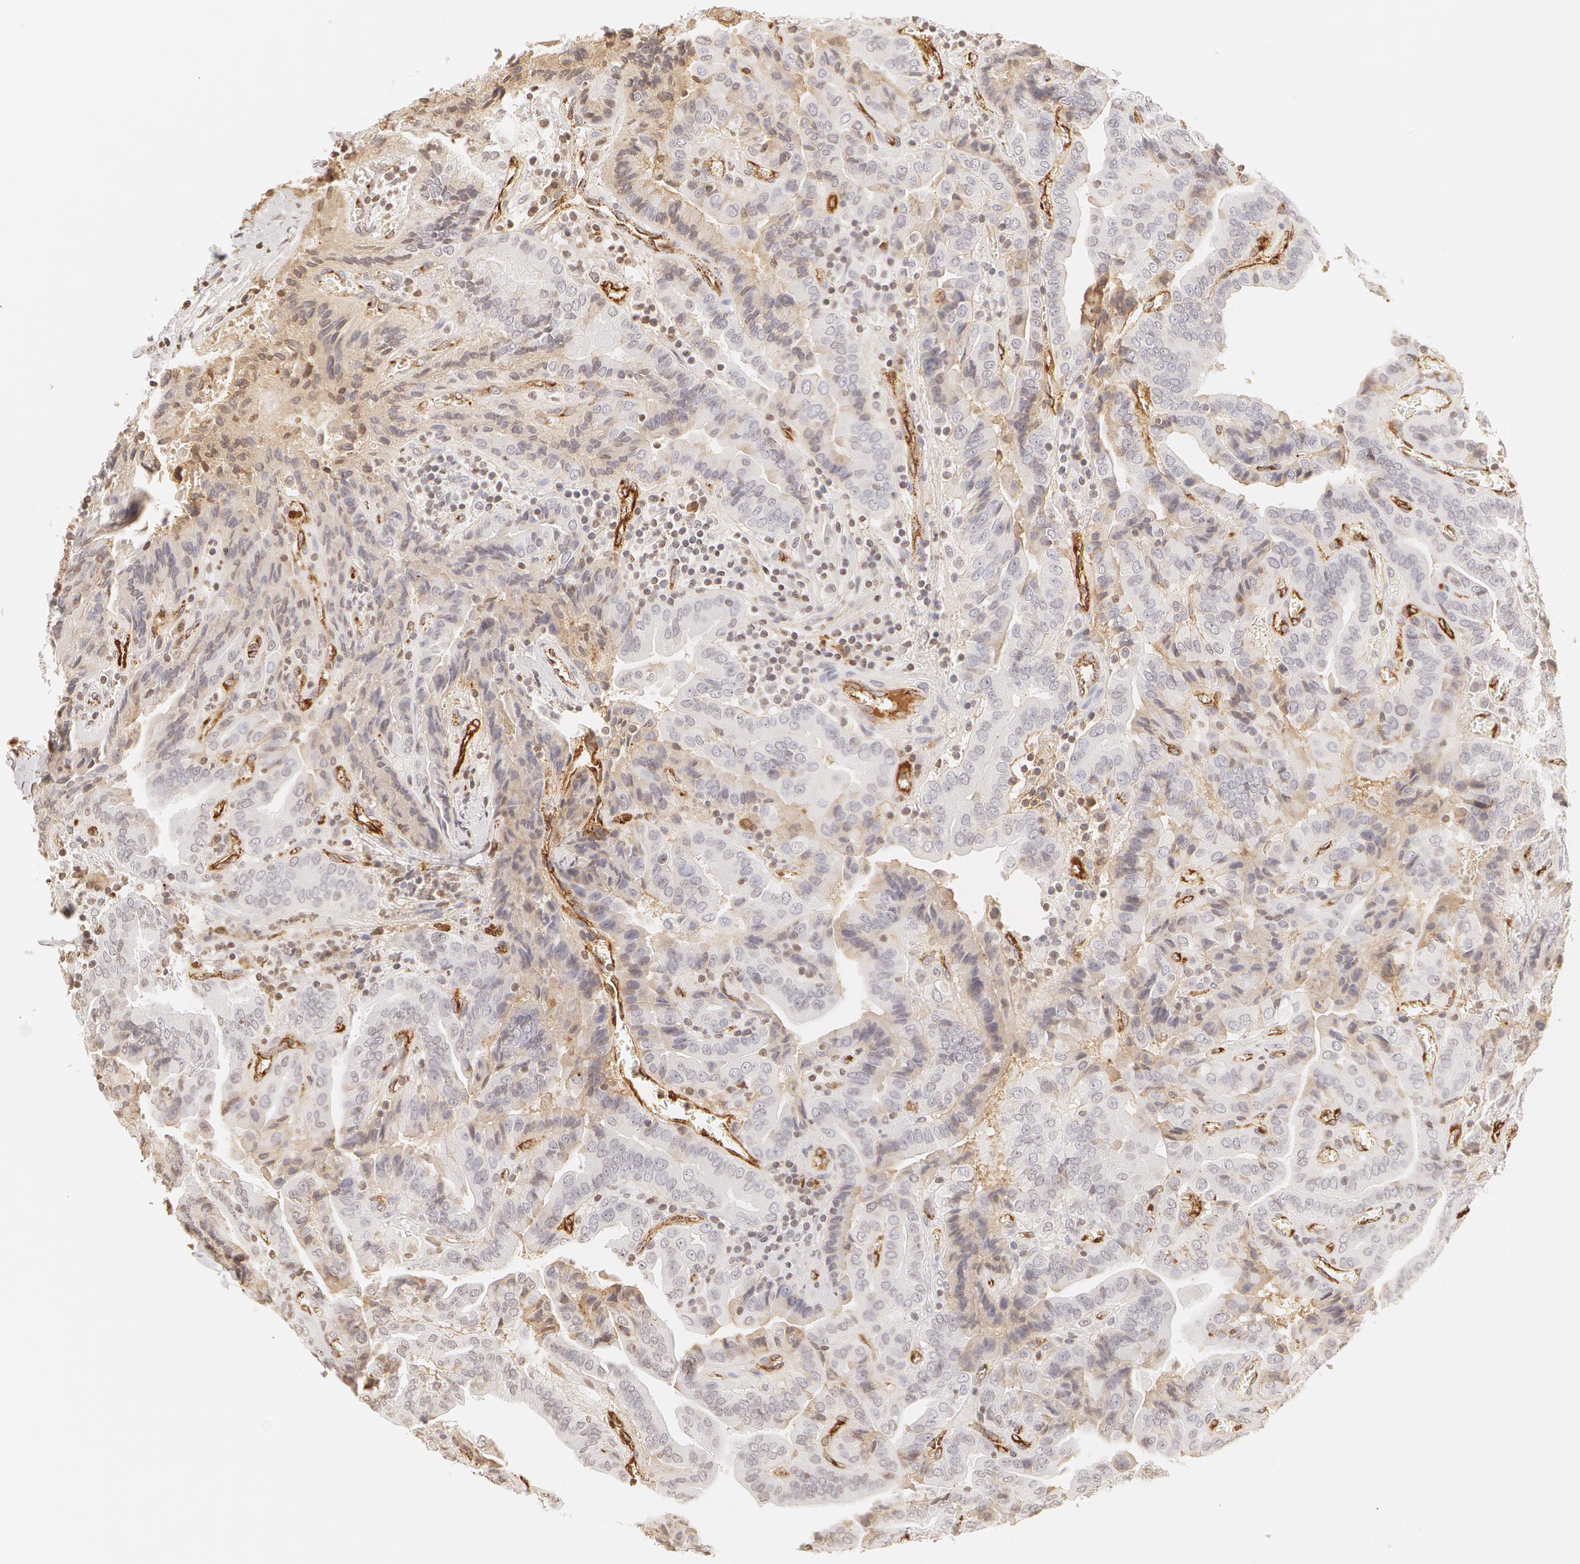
{"staining": {"intensity": "negative", "quantity": "none", "location": "none"}, "tissue": "thyroid cancer", "cell_type": "Tumor cells", "image_type": "cancer", "snomed": [{"axis": "morphology", "description": "Papillary adenocarcinoma, NOS"}, {"axis": "topography", "description": "Thyroid gland"}], "caption": "Protein analysis of thyroid papillary adenocarcinoma exhibits no significant expression in tumor cells.", "gene": "VWF", "patient": {"sex": "female", "age": 71}}